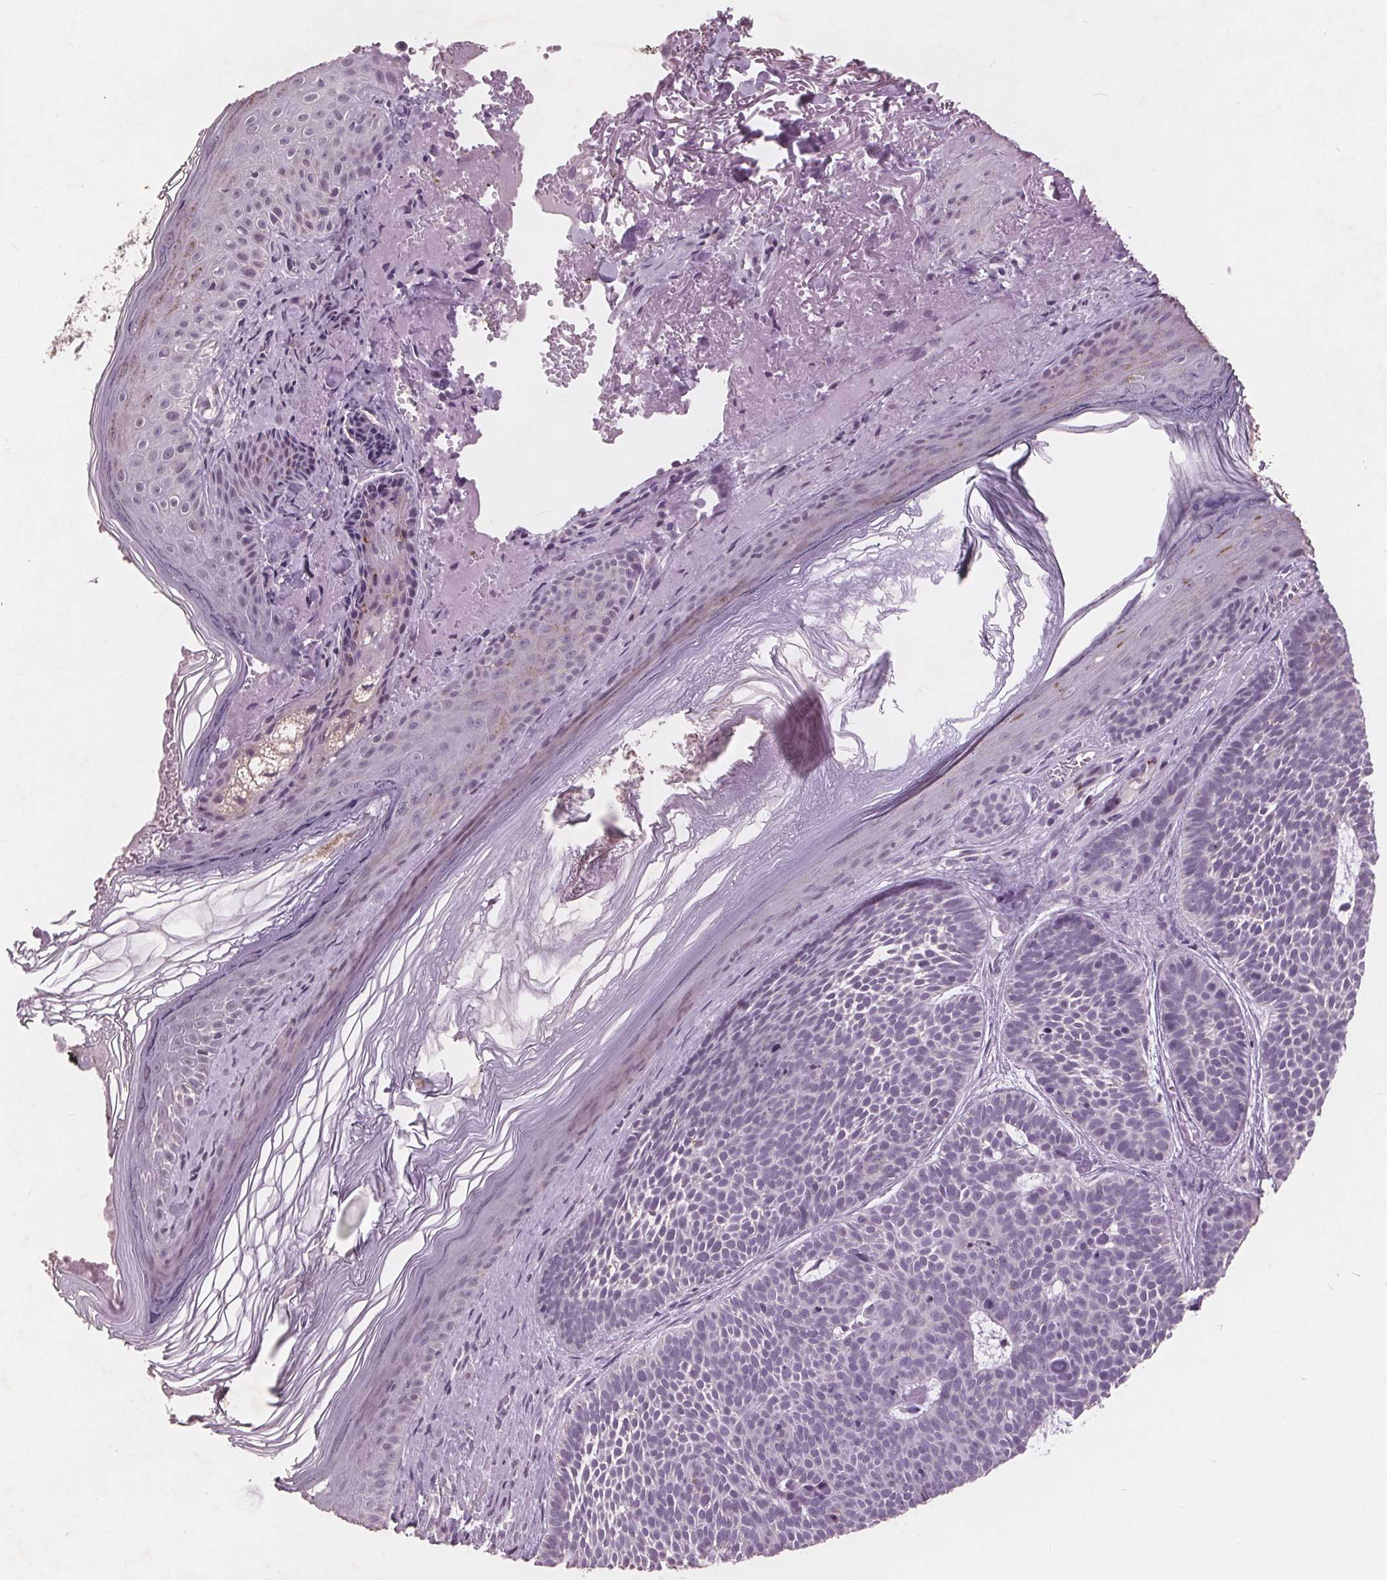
{"staining": {"intensity": "negative", "quantity": "none", "location": "none"}, "tissue": "skin cancer", "cell_type": "Tumor cells", "image_type": "cancer", "snomed": [{"axis": "morphology", "description": "Basal cell carcinoma"}, {"axis": "topography", "description": "Skin"}], "caption": "This image is of basal cell carcinoma (skin) stained with immunohistochemistry to label a protein in brown with the nuclei are counter-stained blue. There is no staining in tumor cells.", "gene": "PTPN14", "patient": {"sex": "male", "age": 81}}